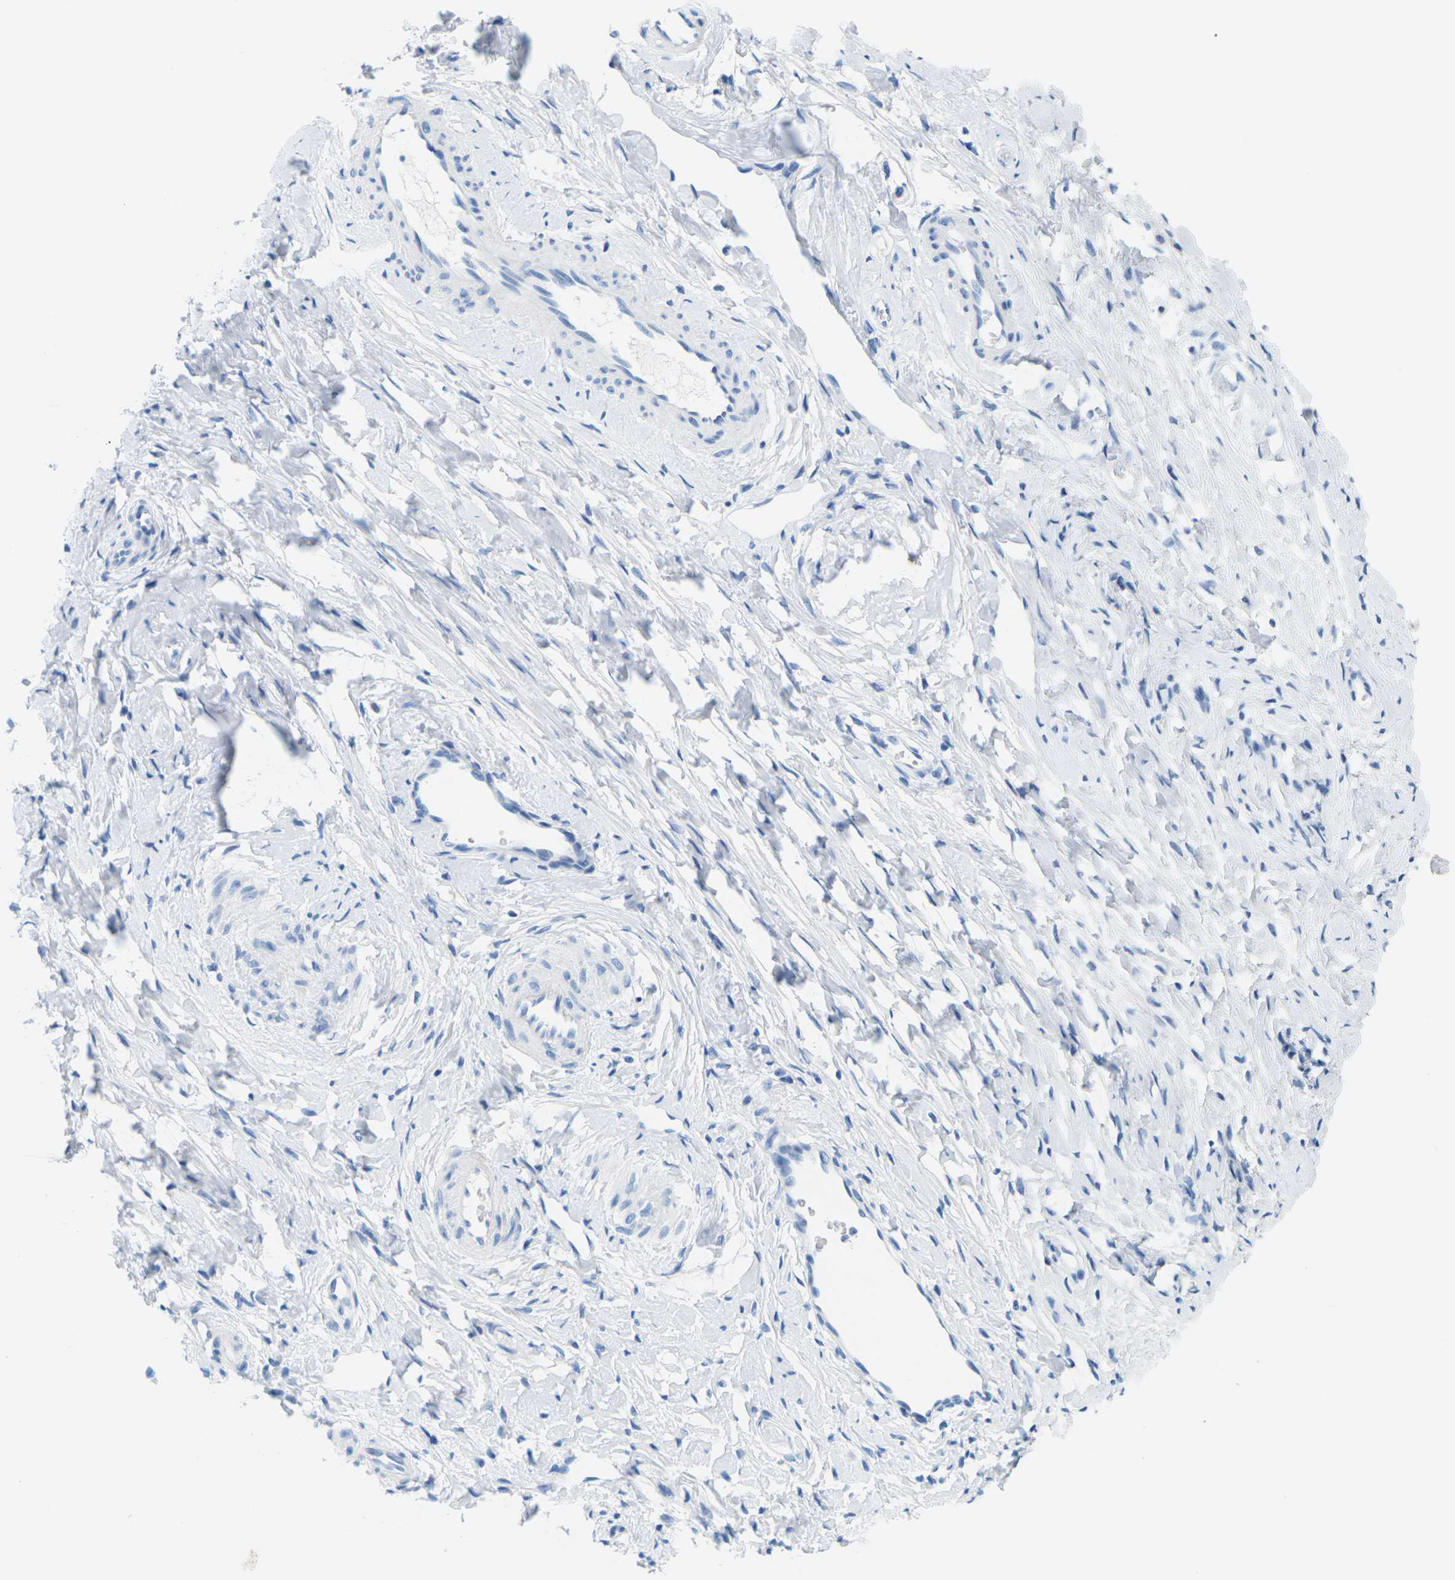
{"staining": {"intensity": "negative", "quantity": "none", "location": "none"}, "tissue": "cervix", "cell_type": "Glandular cells", "image_type": "normal", "snomed": [{"axis": "morphology", "description": "Normal tissue, NOS"}, {"axis": "topography", "description": "Cervix"}], "caption": "IHC image of unremarkable cervix: human cervix stained with DAB (3,3'-diaminobenzidine) shows no significant protein staining in glandular cells.", "gene": "SLC12A1", "patient": {"sex": "female", "age": 65}}